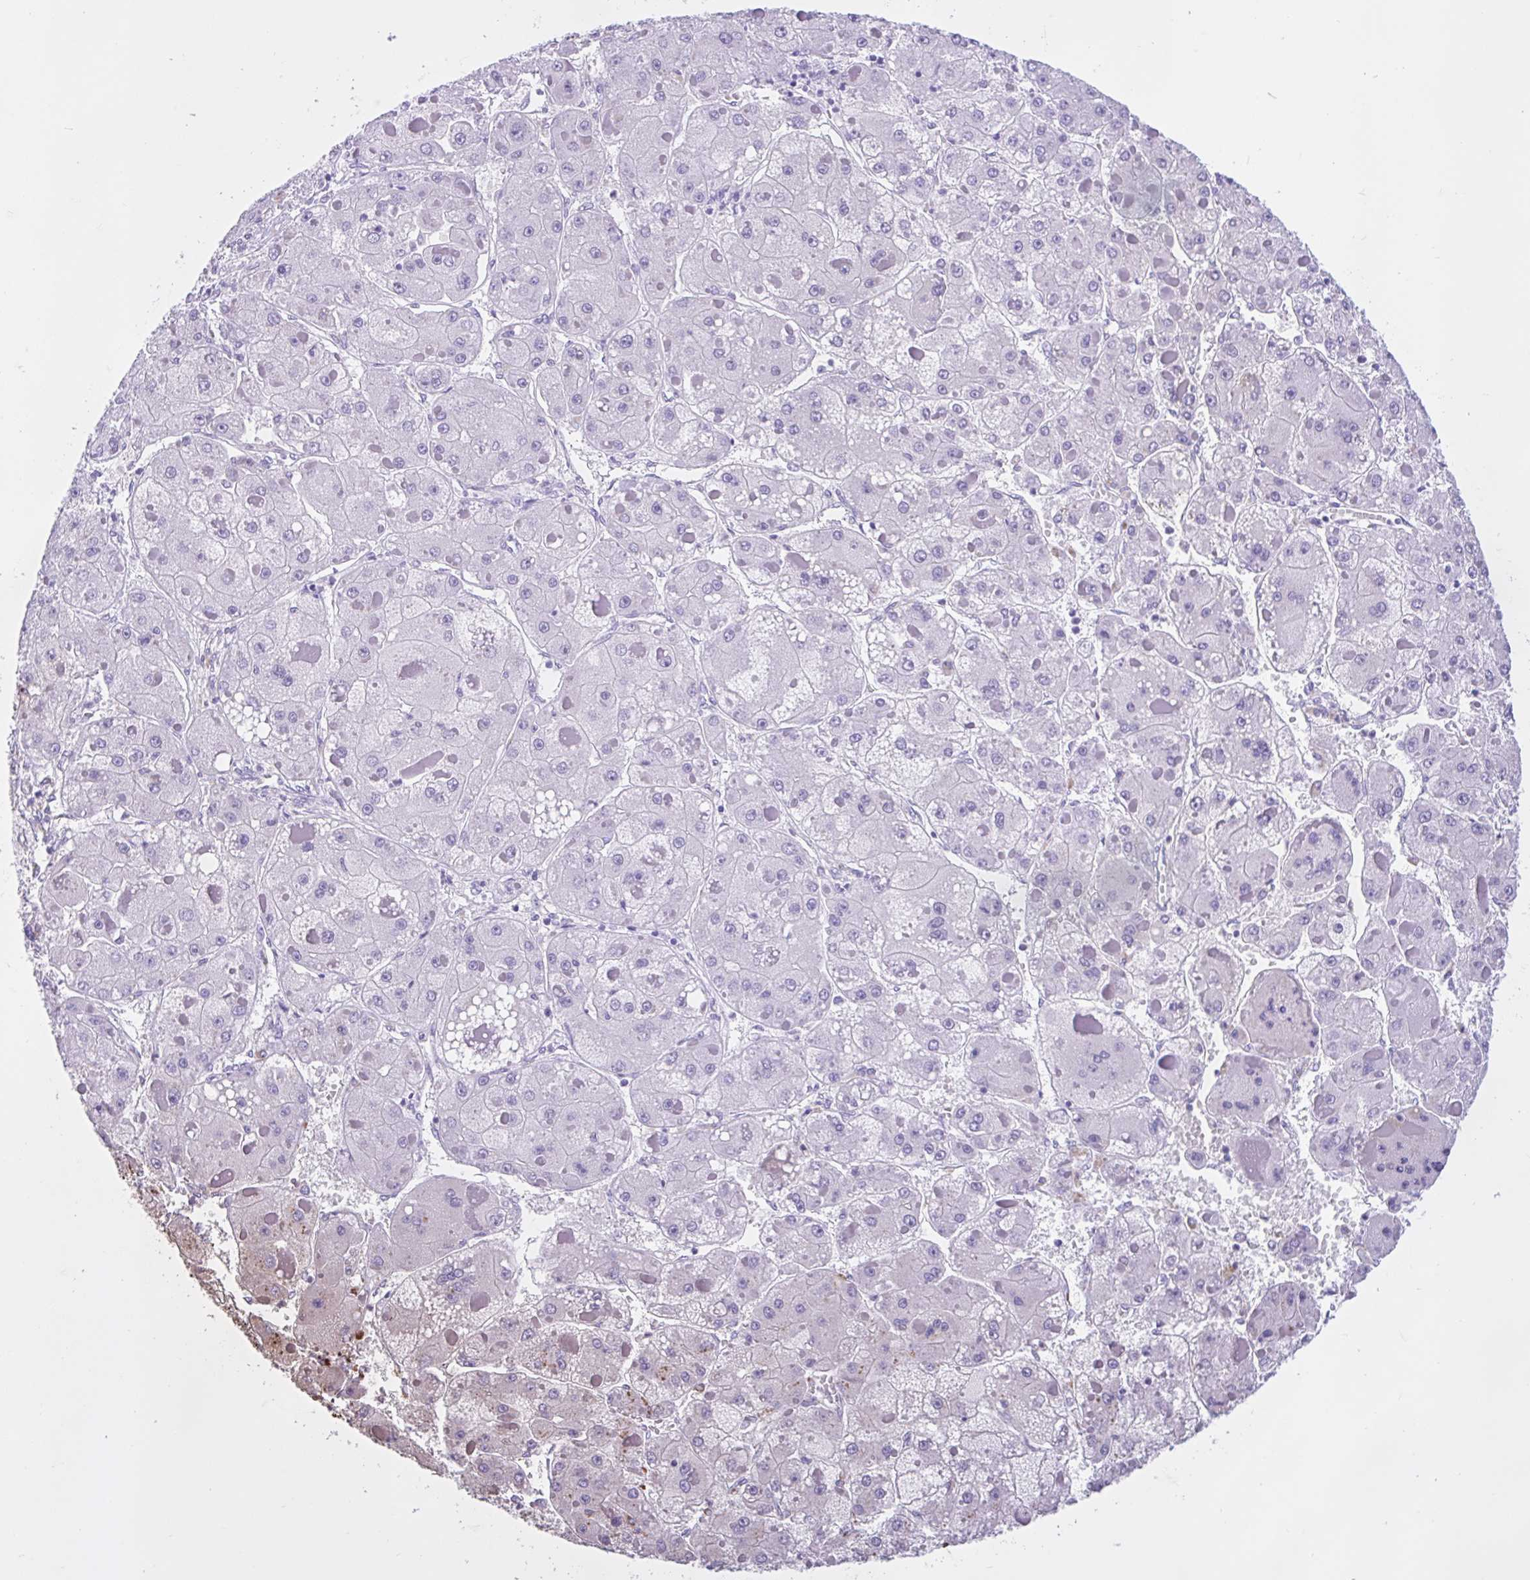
{"staining": {"intensity": "negative", "quantity": "none", "location": "none"}, "tissue": "liver cancer", "cell_type": "Tumor cells", "image_type": "cancer", "snomed": [{"axis": "morphology", "description": "Carcinoma, Hepatocellular, NOS"}, {"axis": "topography", "description": "Liver"}], "caption": "Immunohistochemical staining of human liver cancer (hepatocellular carcinoma) displays no significant staining in tumor cells.", "gene": "ZNF319", "patient": {"sex": "female", "age": 73}}